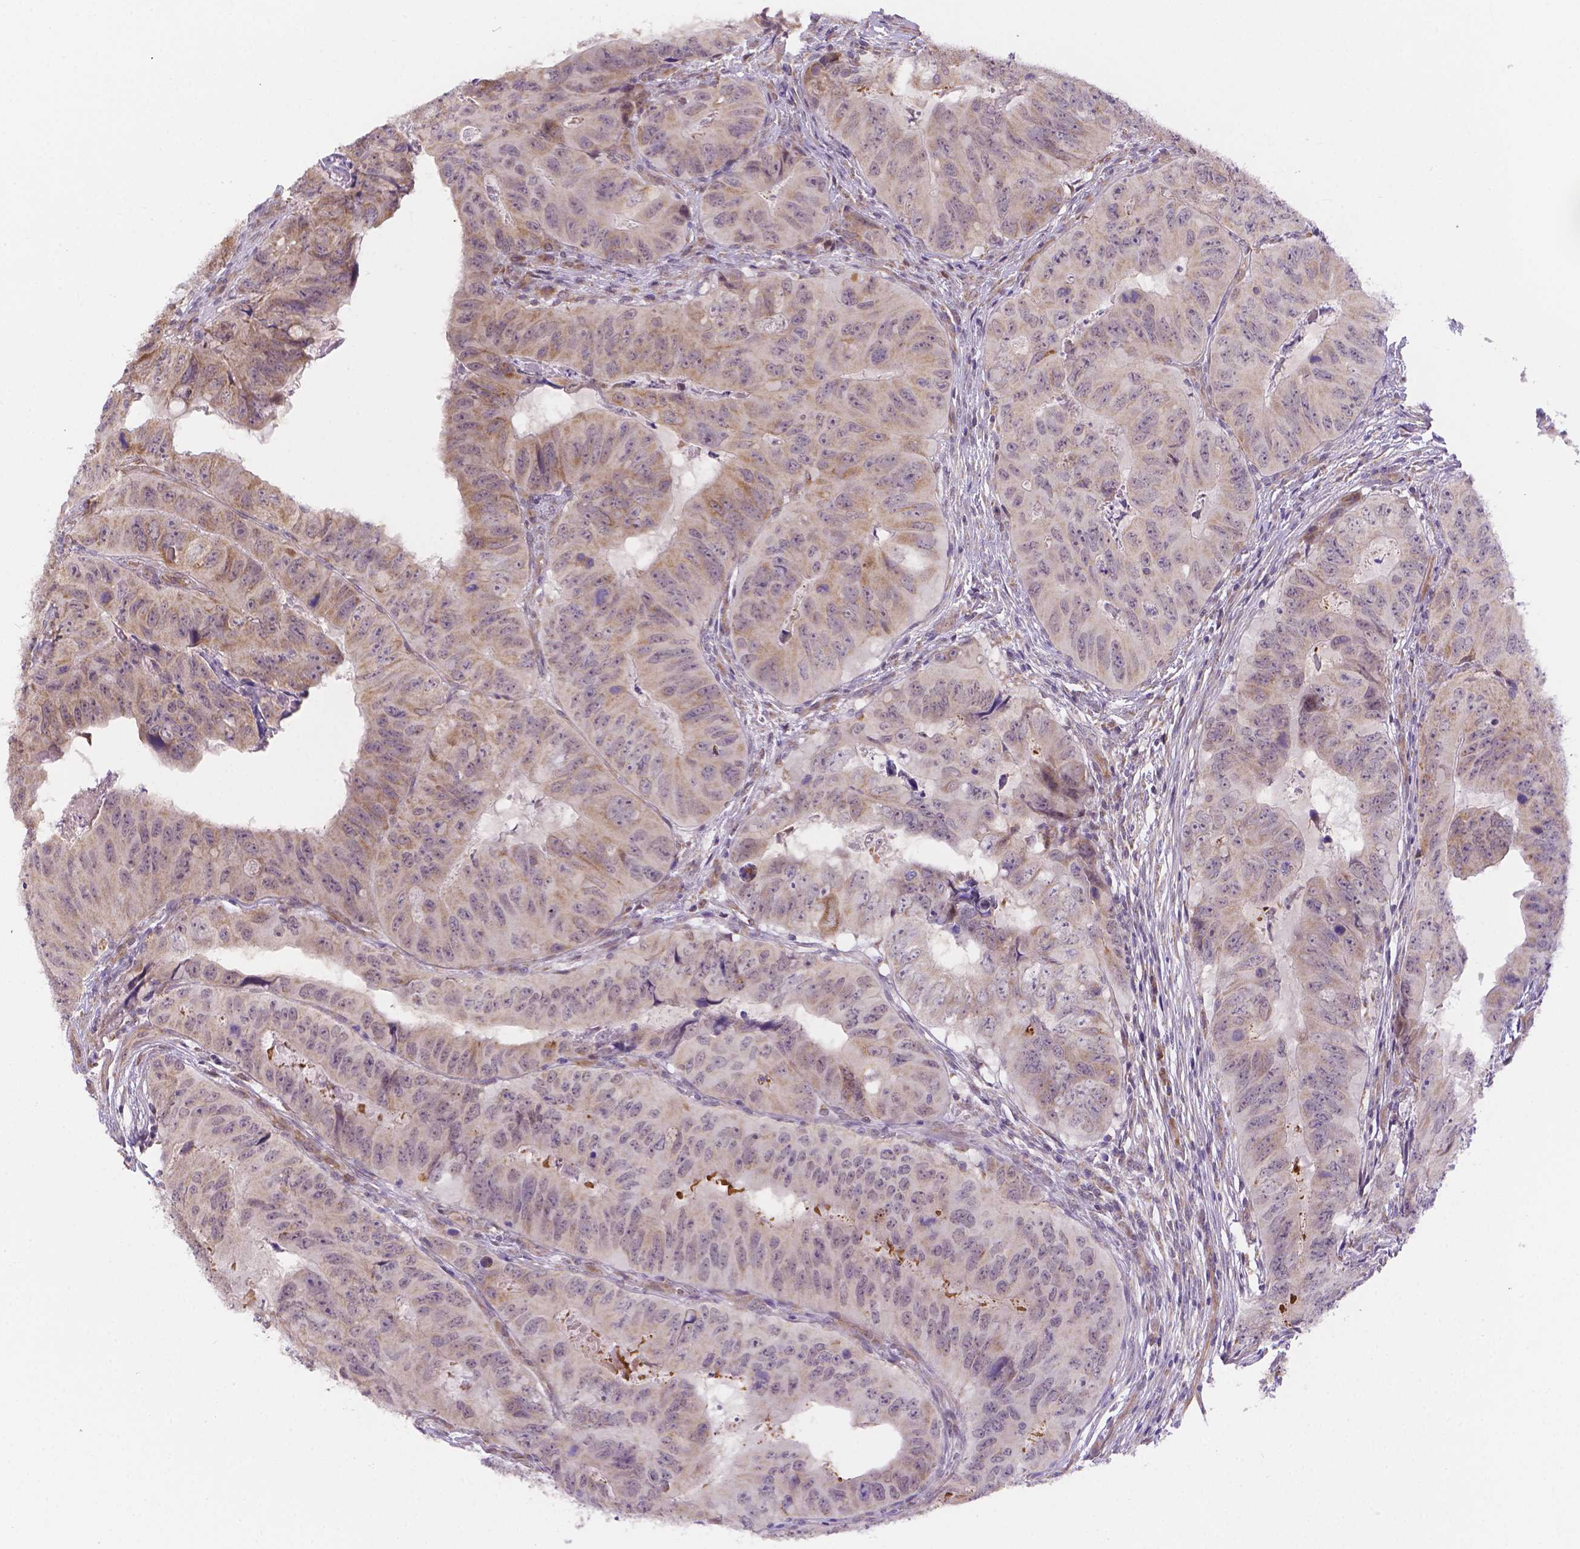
{"staining": {"intensity": "weak", "quantity": "25%-75%", "location": "cytoplasmic/membranous"}, "tissue": "colorectal cancer", "cell_type": "Tumor cells", "image_type": "cancer", "snomed": [{"axis": "morphology", "description": "Adenocarcinoma, NOS"}, {"axis": "topography", "description": "Colon"}], "caption": "Colorectal adenocarcinoma stained with a protein marker reveals weak staining in tumor cells.", "gene": "CYYR1", "patient": {"sex": "male", "age": 79}}